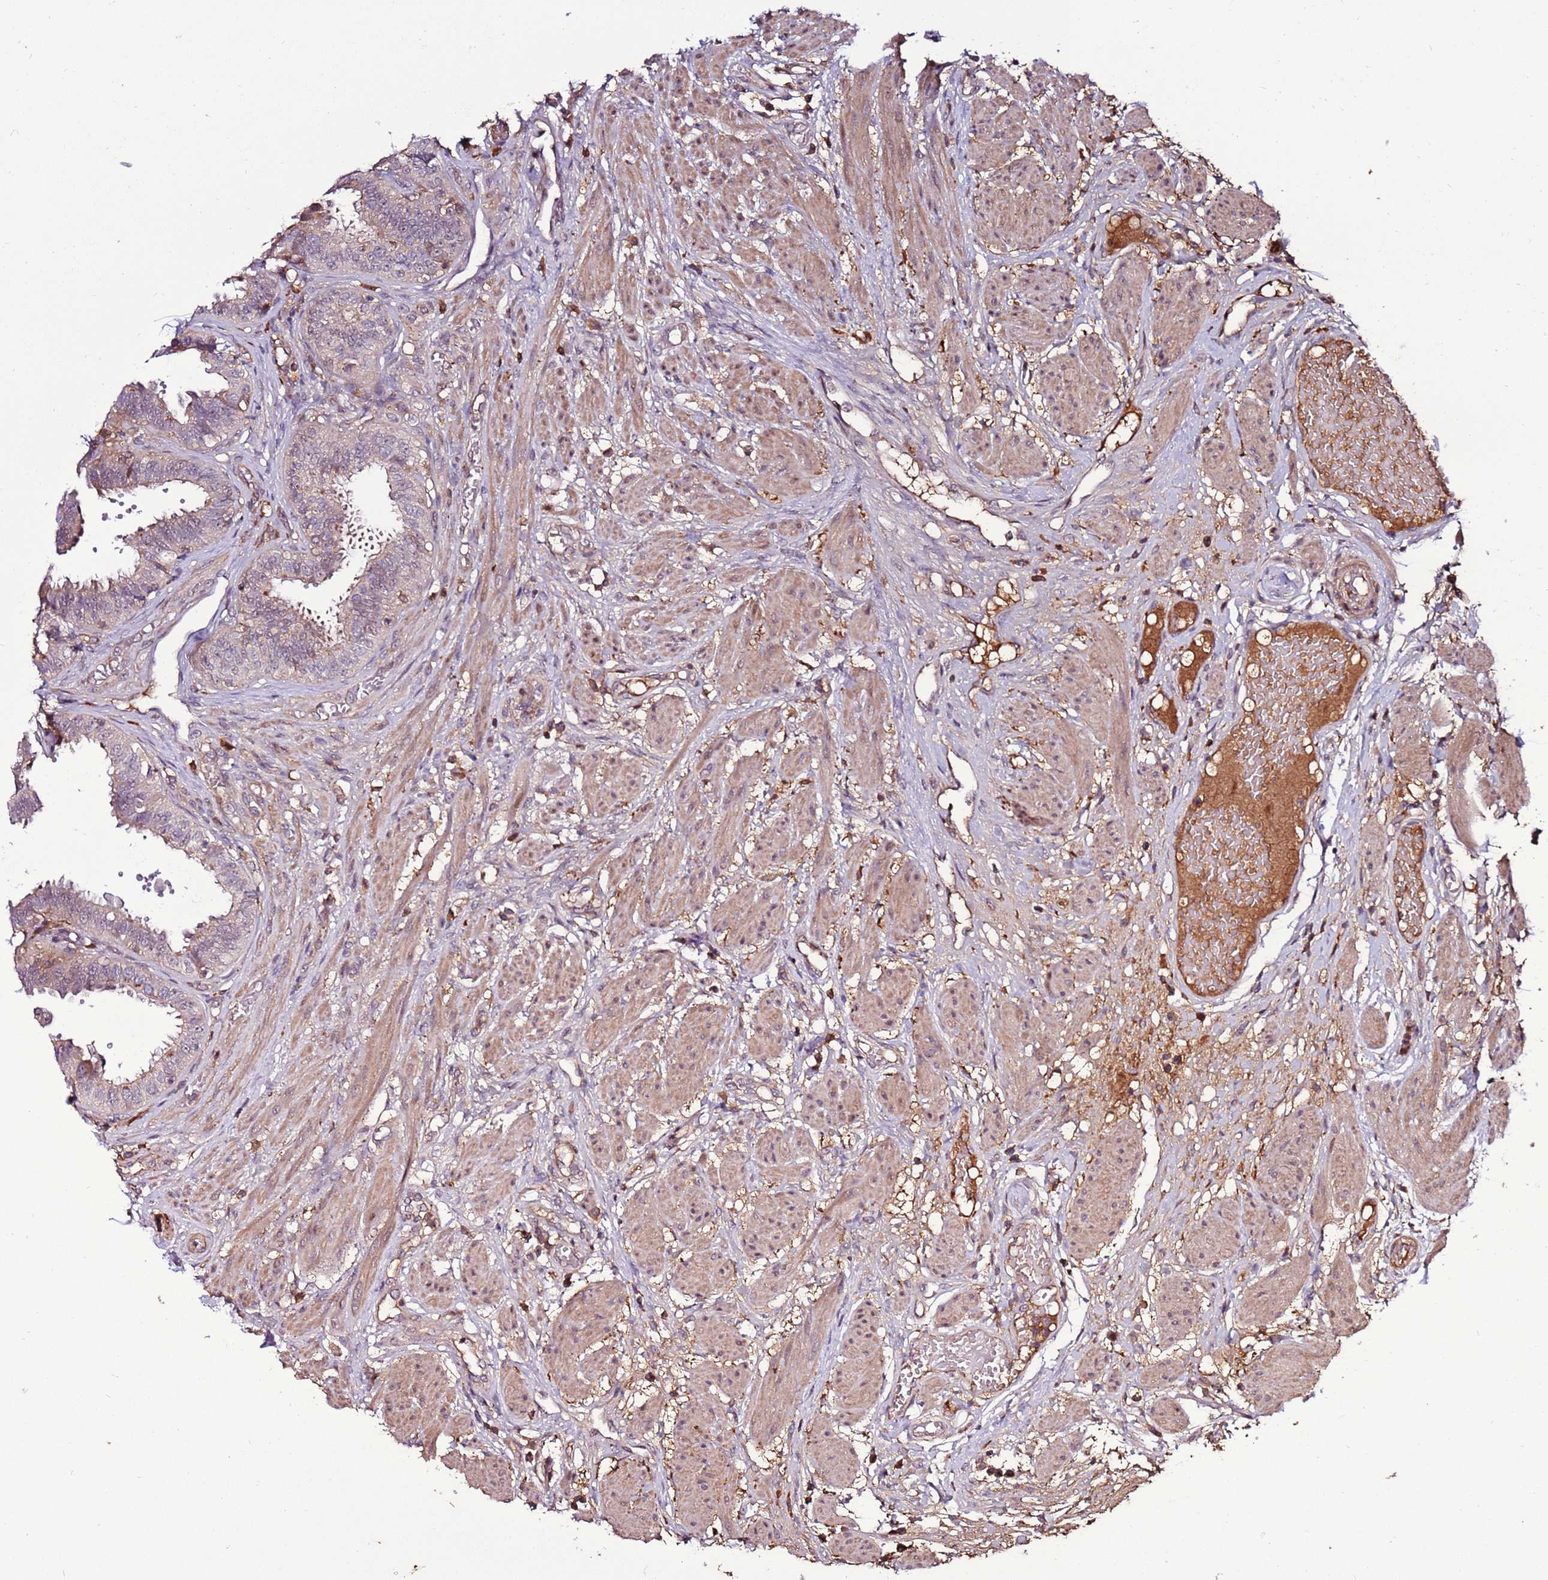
{"staining": {"intensity": "moderate", "quantity": "25%-75%", "location": "cytoplasmic/membranous"}, "tissue": "fallopian tube", "cell_type": "Glandular cells", "image_type": "normal", "snomed": [{"axis": "morphology", "description": "Normal tissue, NOS"}, {"axis": "topography", "description": "Fallopian tube"}], "caption": "IHC of normal fallopian tube reveals medium levels of moderate cytoplasmic/membranous positivity in about 25%-75% of glandular cells. (Brightfield microscopy of DAB IHC at high magnification).", "gene": "ZNF624", "patient": {"sex": "female", "age": 37}}